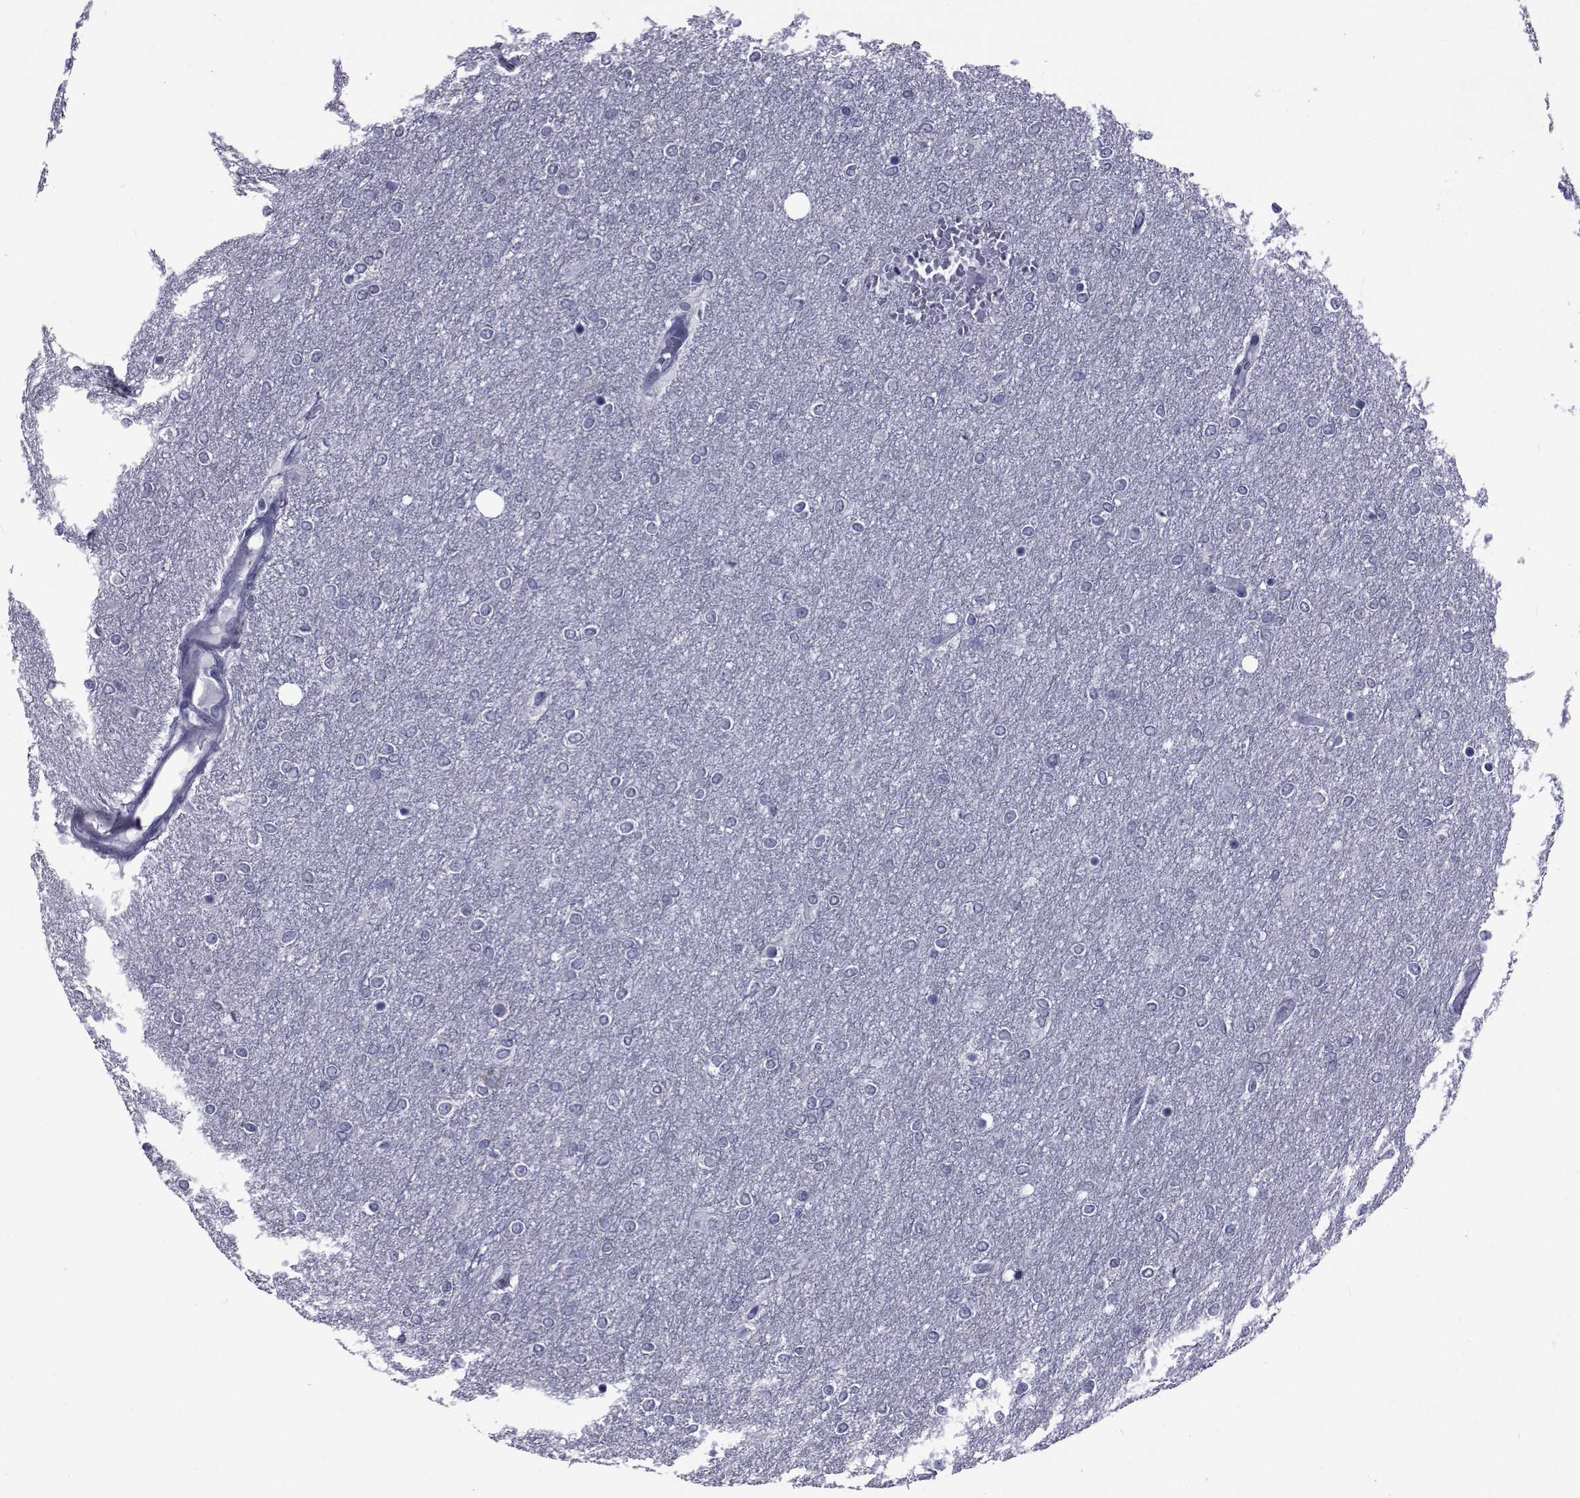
{"staining": {"intensity": "negative", "quantity": "none", "location": "none"}, "tissue": "glioma", "cell_type": "Tumor cells", "image_type": "cancer", "snomed": [{"axis": "morphology", "description": "Glioma, malignant, High grade"}, {"axis": "topography", "description": "Brain"}], "caption": "Glioma was stained to show a protein in brown. There is no significant expression in tumor cells.", "gene": "GKAP1", "patient": {"sex": "female", "age": 61}}